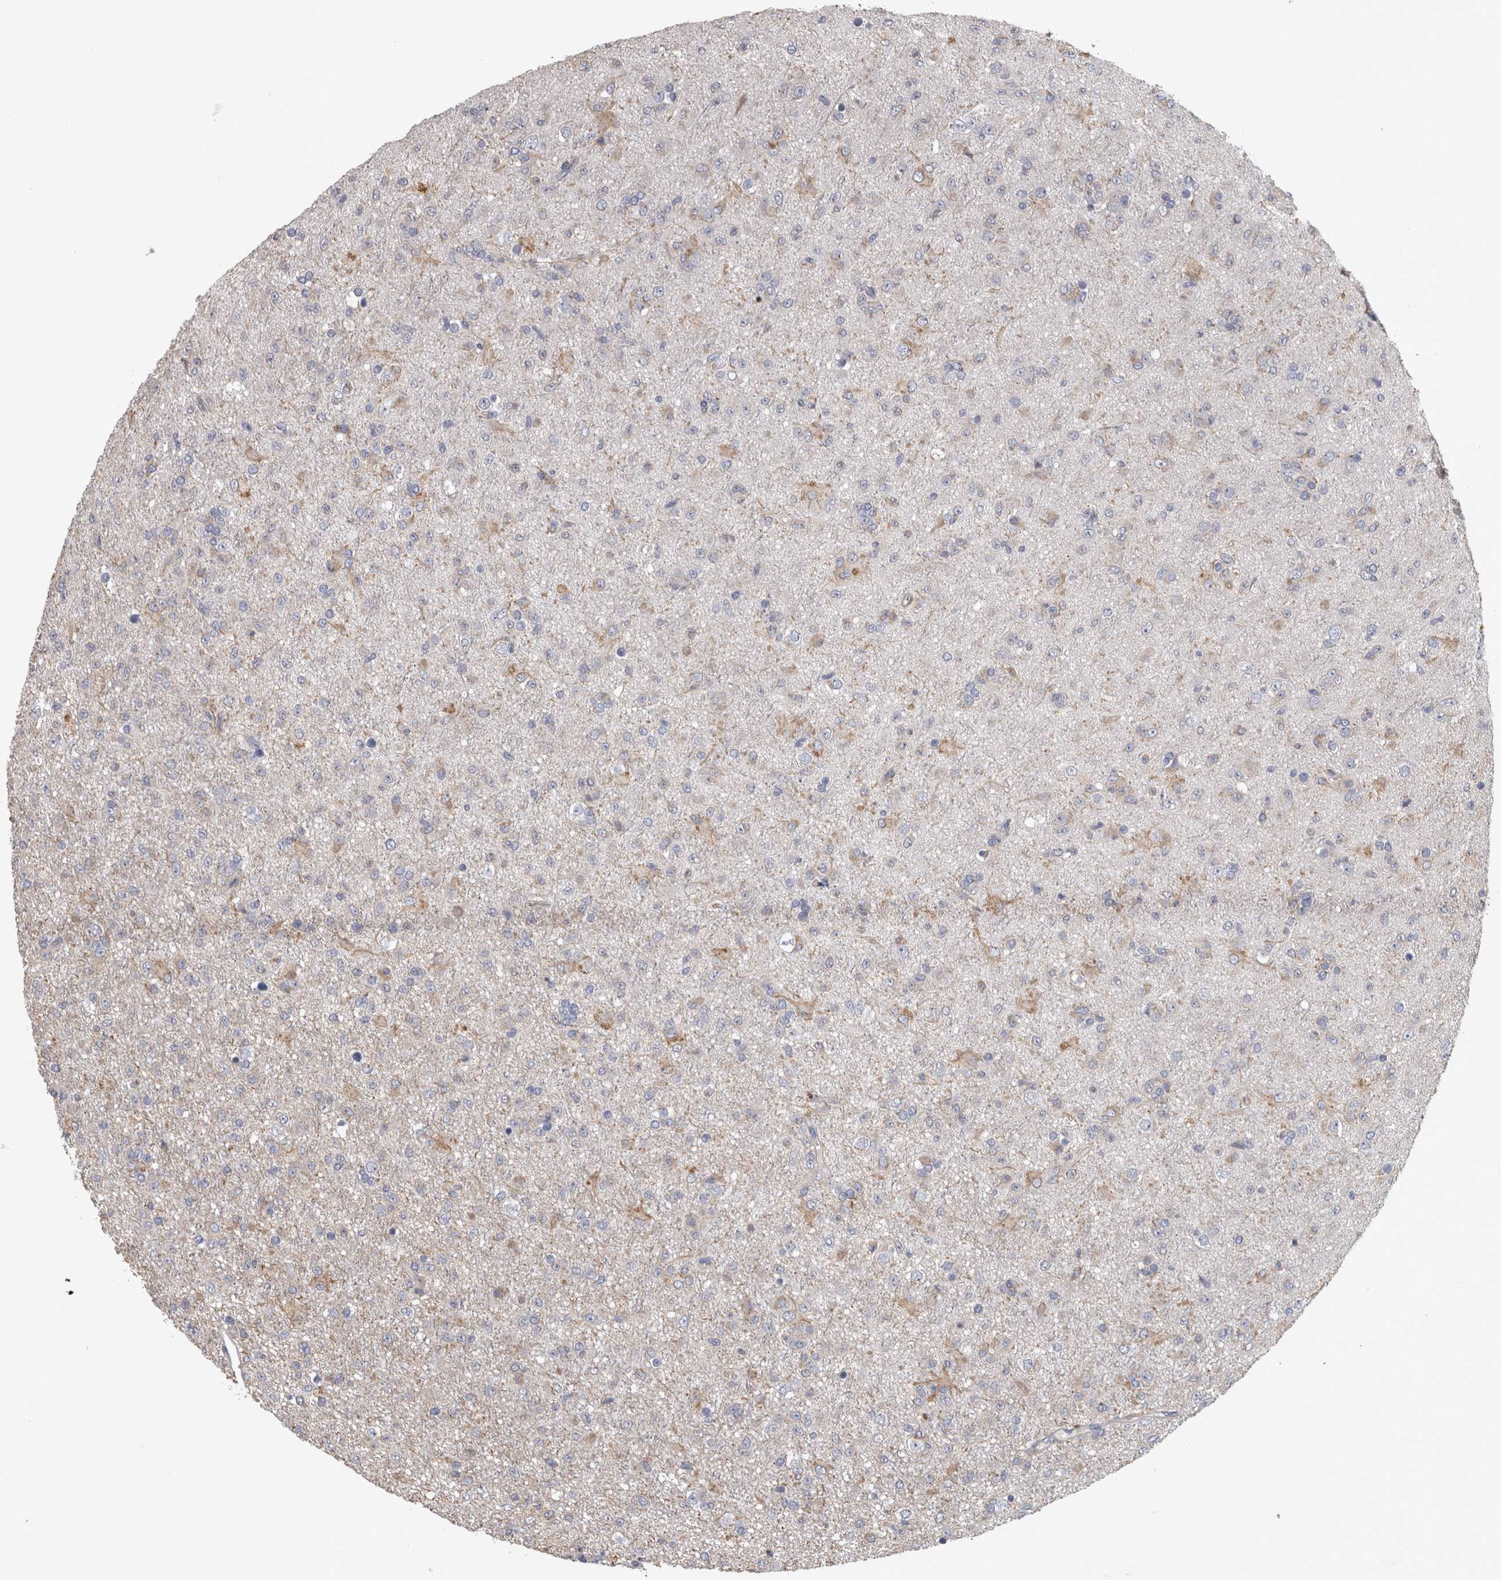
{"staining": {"intensity": "weak", "quantity": "<25%", "location": "cytoplasmic/membranous"}, "tissue": "glioma", "cell_type": "Tumor cells", "image_type": "cancer", "snomed": [{"axis": "morphology", "description": "Glioma, malignant, Low grade"}, {"axis": "topography", "description": "Brain"}], "caption": "The micrograph displays no significant staining in tumor cells of glioma.", "gene": "DBT", "patient": {"sex": "male", "age": 65}}